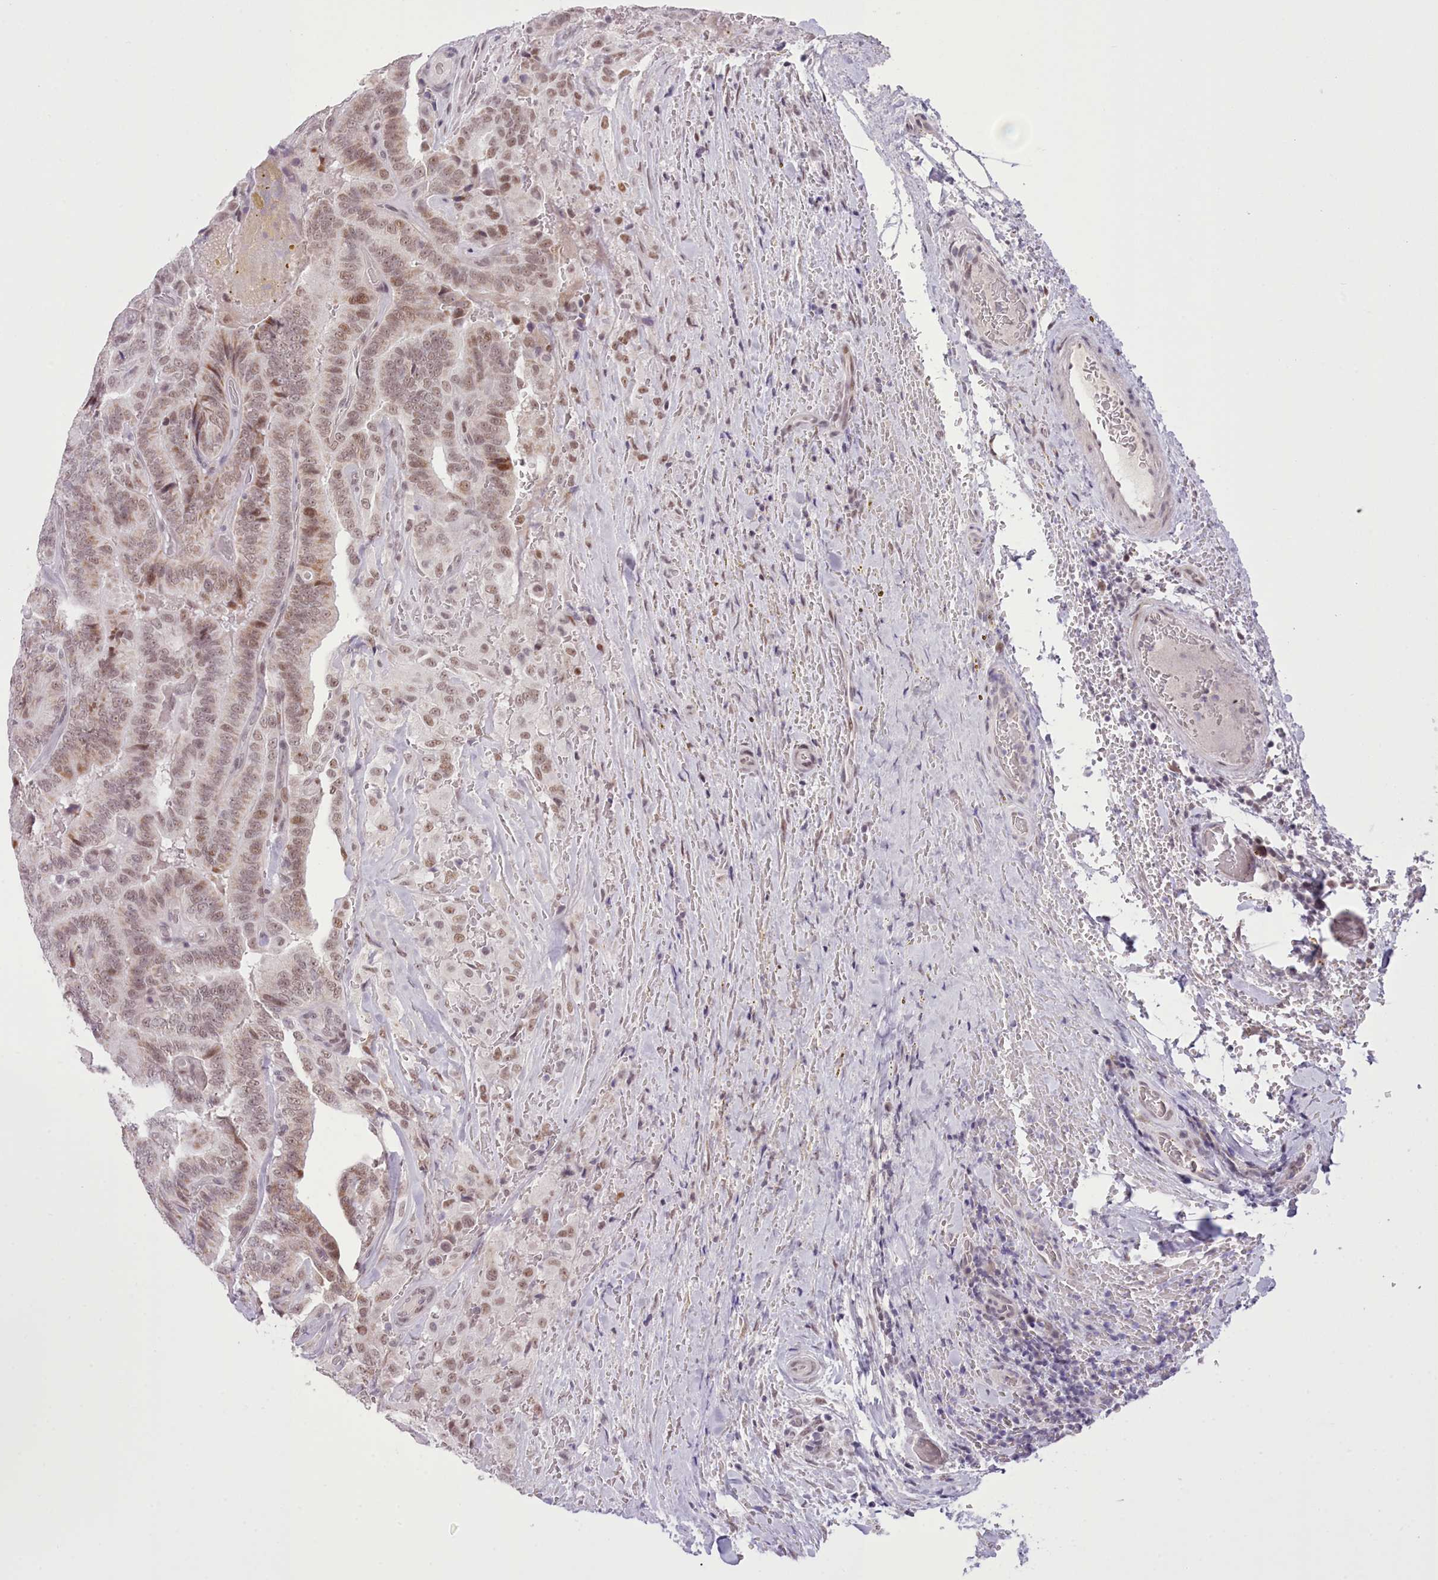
{"staining": {"intensity": "weak", "quantity": ">75%", "location": "cytoplasmic/membranous,nuclear"}, "tissue": "thyroid cancer", "cell_type": "Tumor cells", "image_type": "cancer", "snomed": [{"axis": "morphology", "description": "Papillary adenocarcinoma, NOS"}, {"axis": "topography", "description": "Thyroid gland"}], "caption": "Weak cytoplasmic/membranous and nuclear protein expression is appreciated in about >75% of tumor cells in thyroid cancer (papillary adenocarcinoma). The staining was performed using DAB, with brown indicating positive protein expression. Nuclei are stained blue with hematoxylin.", "gene": "RFX1", "patient": {"sex": "male", "age": 61}}